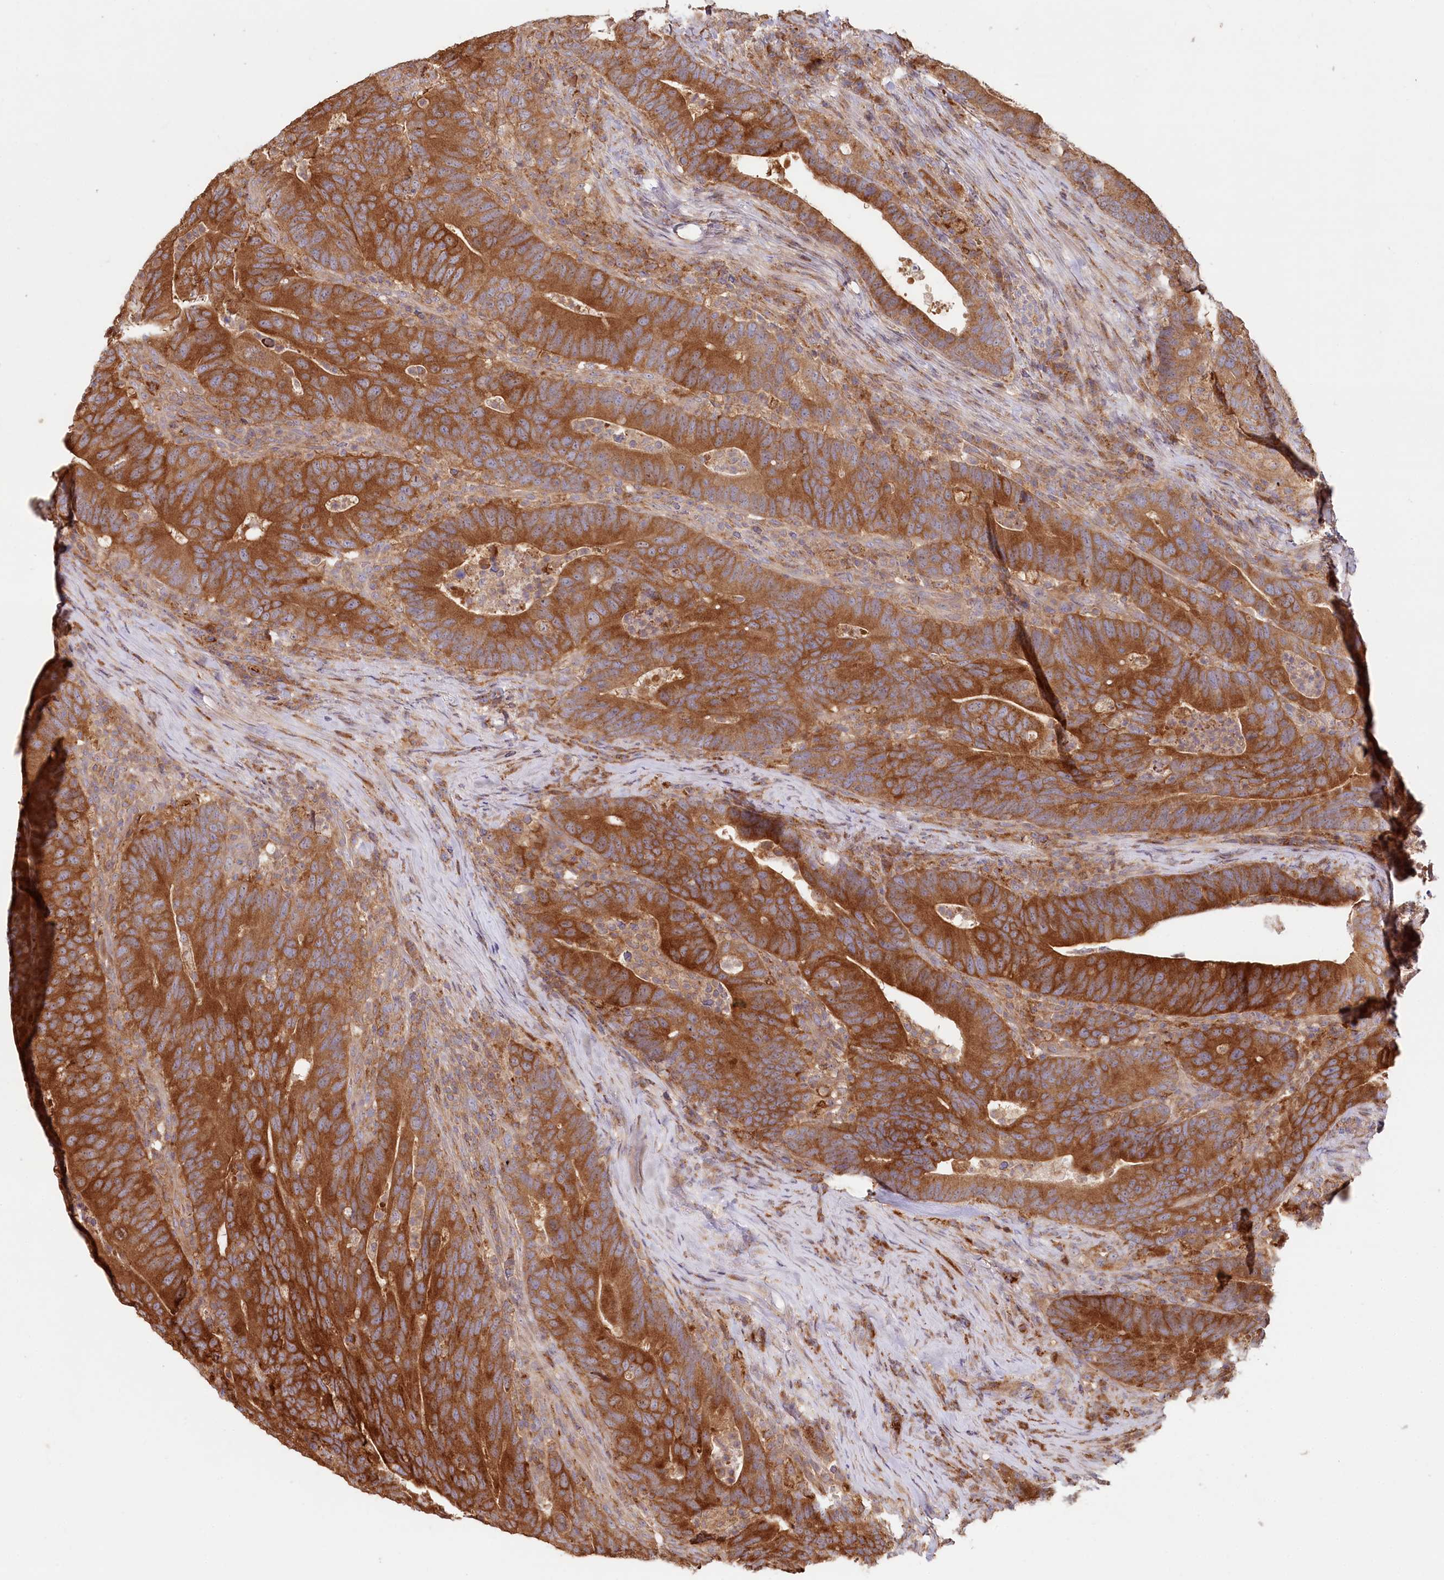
{"staining": {"intensity": "strong", "quantity": ">75%", "location": "cytoplasmic/membranous"}, "tissue": "colorectal cancer", "cell_type": "Tumor cells", "image_type": "cancer", "snomed": [{"axis": "morphology", "description": "Adenocarcinoma, NOS"}, {"axis": "topography", "description": "Colon"}], "caption": "An image of colorectal cancer (adenocarcinoma) stained for a protein shows strong cytoplasmic/membranous brown staining in tumor cells.", "gene": "HAL", "patient": {"sex": "female", "age": 66}}